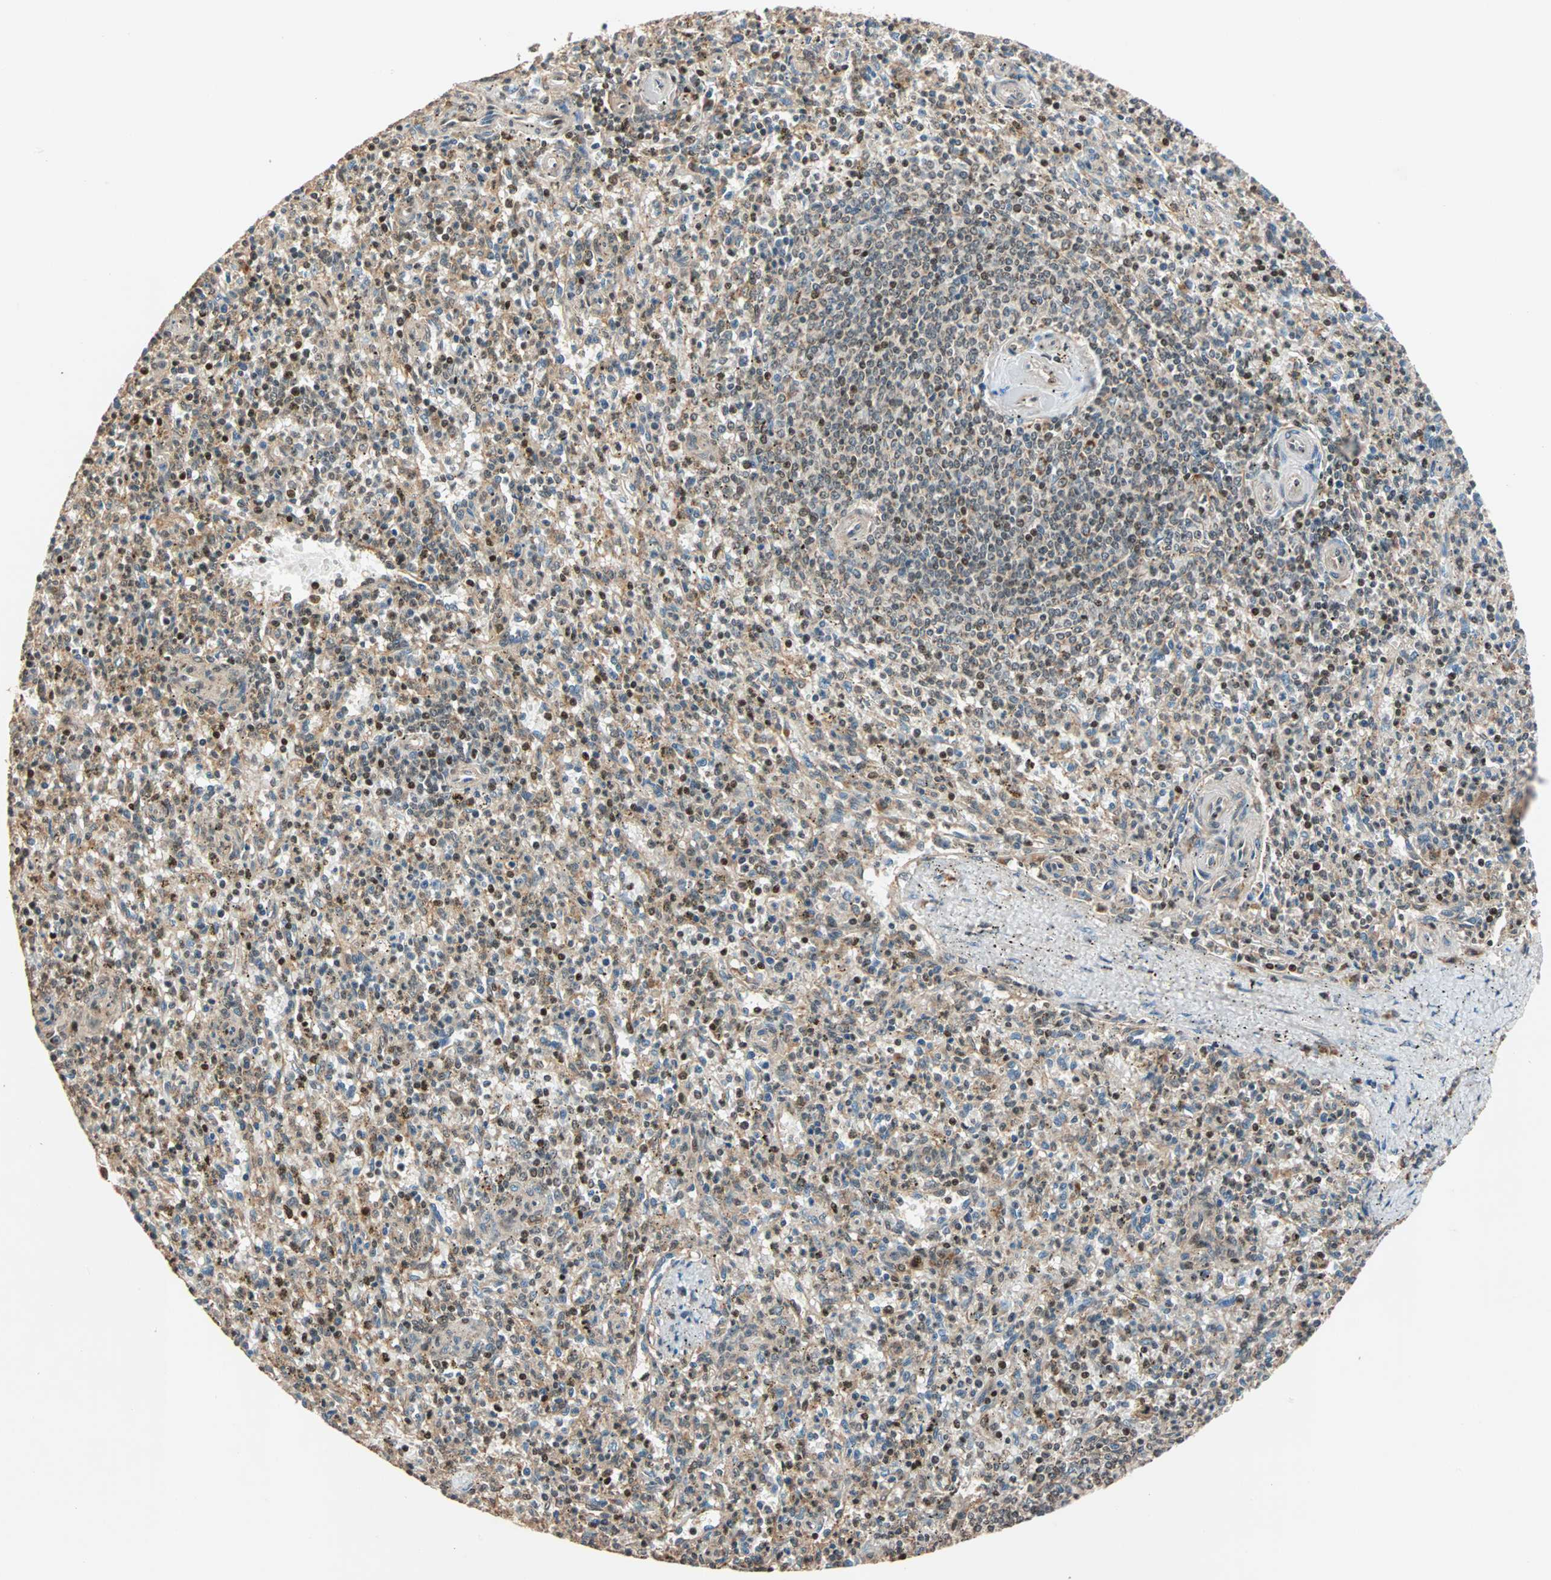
{"staining": {"intensity": "strong", "quantity": "25%-75%", "location": "cytoplasmic/membranous,nuclear"}, "tissue": "spleen", "cell_type": "Cells in red pulp", "image_type": "normal", "snomed": [{"axis": "morphology", "description": "Normal tissue, NOS"}, {"axis": "topography", "description": "Spleen"}], "caption": "Immunohistochemical staining of normal spleen shows high levels of strong cytoplasmic/membranous,nuclear expression in approximately 25%-75% of cells in red pulp.", "gene": "HECW1", "patient": {"sex": "male", "age": 72}}